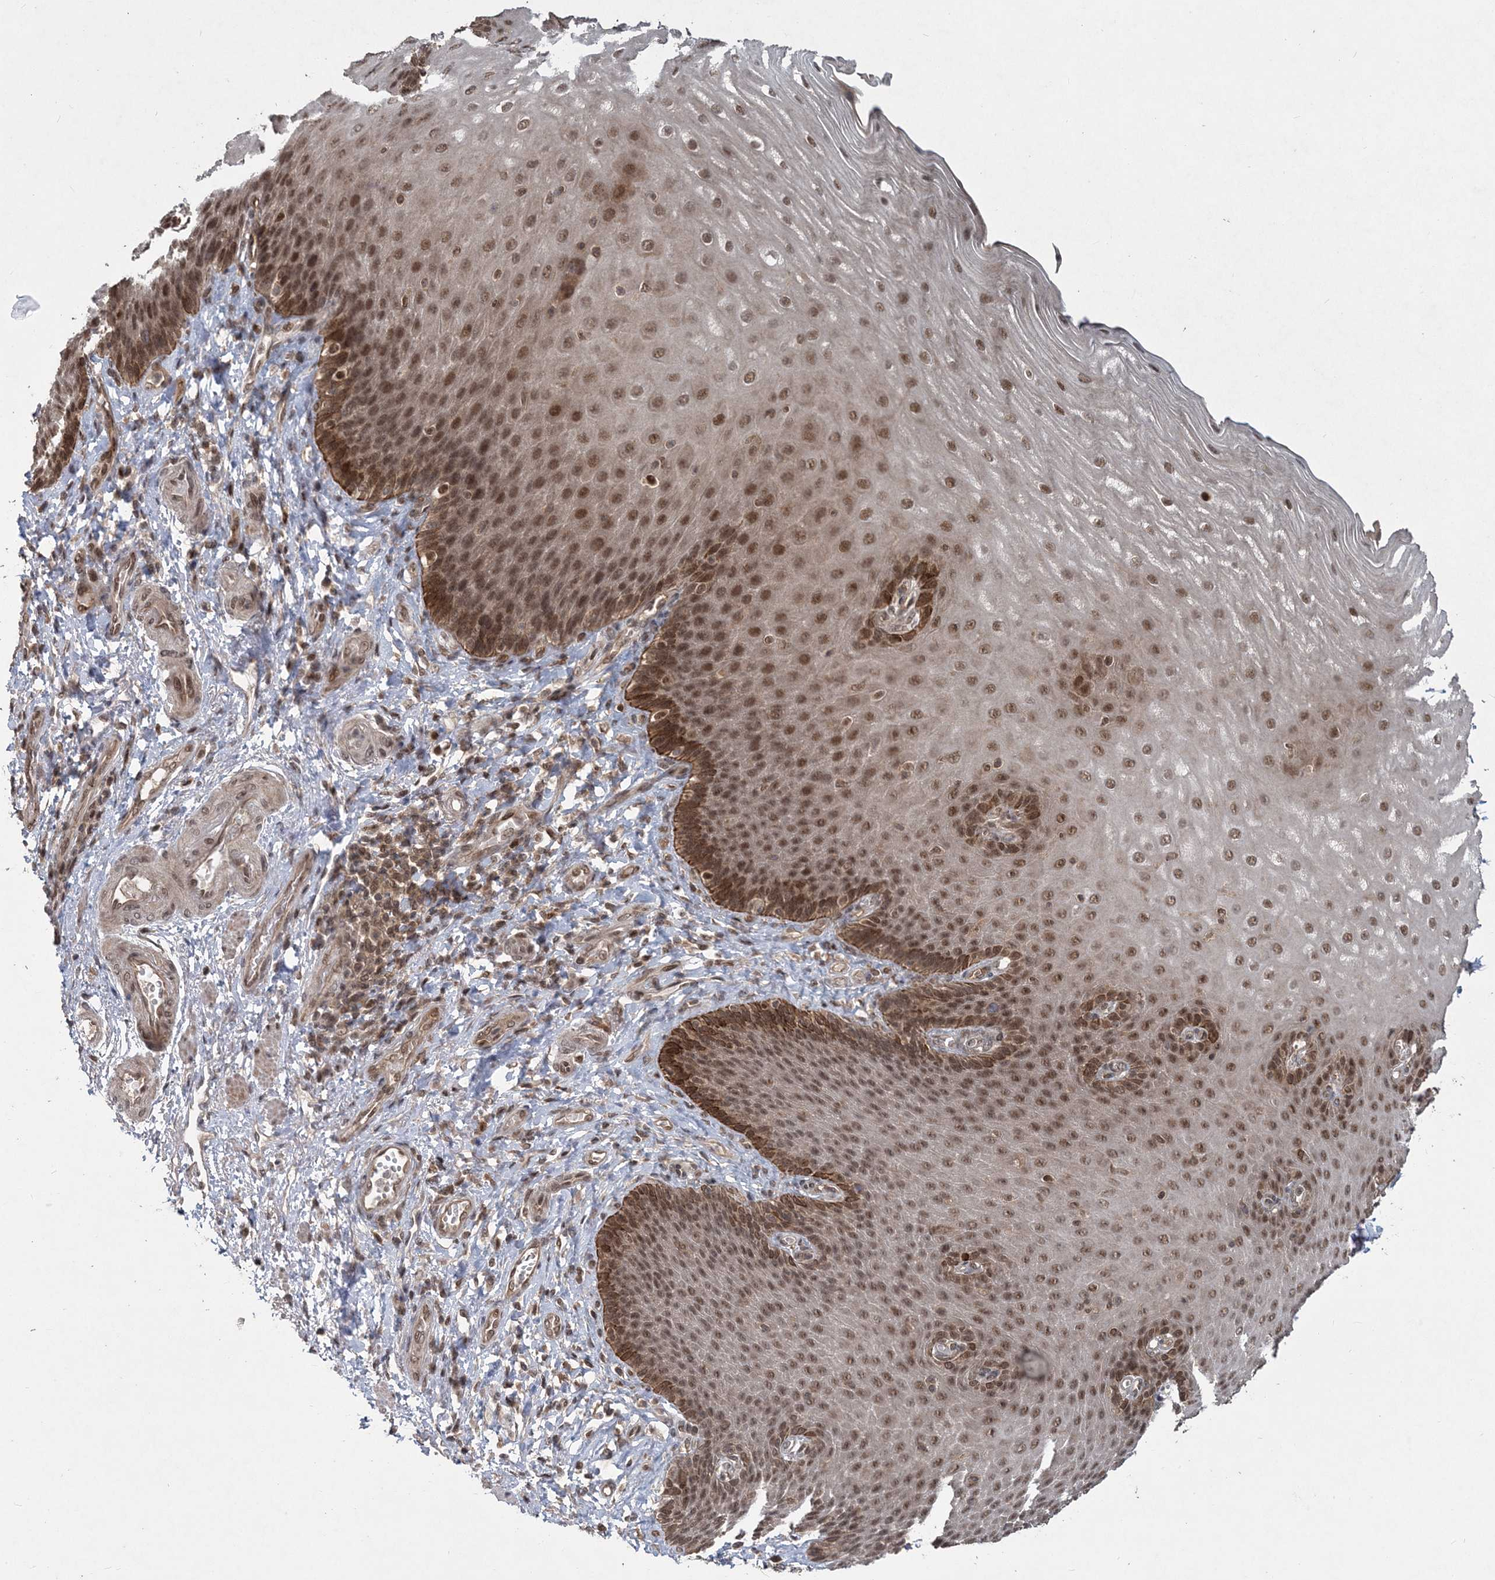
{"staining": {"intensity": "strong", "quantity": ">75%", "location": "cytoplasmic/membranous,nuclear"}, "tissue": "esophagus", "cell_type": "Squamous epithelial cells", "image_type": "normal", "snomed": [{"axis": "morphology", "description": "Normal tissue, NOS"}, {"axis": "topography", "description": "Esophagus"}], "caption": "Immunohistochemical staining of unremarkable esophagus exhibits >75% levels of strong cytoplasmic/membranous,nuclear protein positivity in about >75% of squamous epithelial cells. (DAB (3,3'-diaminobenzidine) IHC with brightfield microscopy, high magnification).", "gene": "COPS7B", "patient": {"sex": "male", "age": 54}}